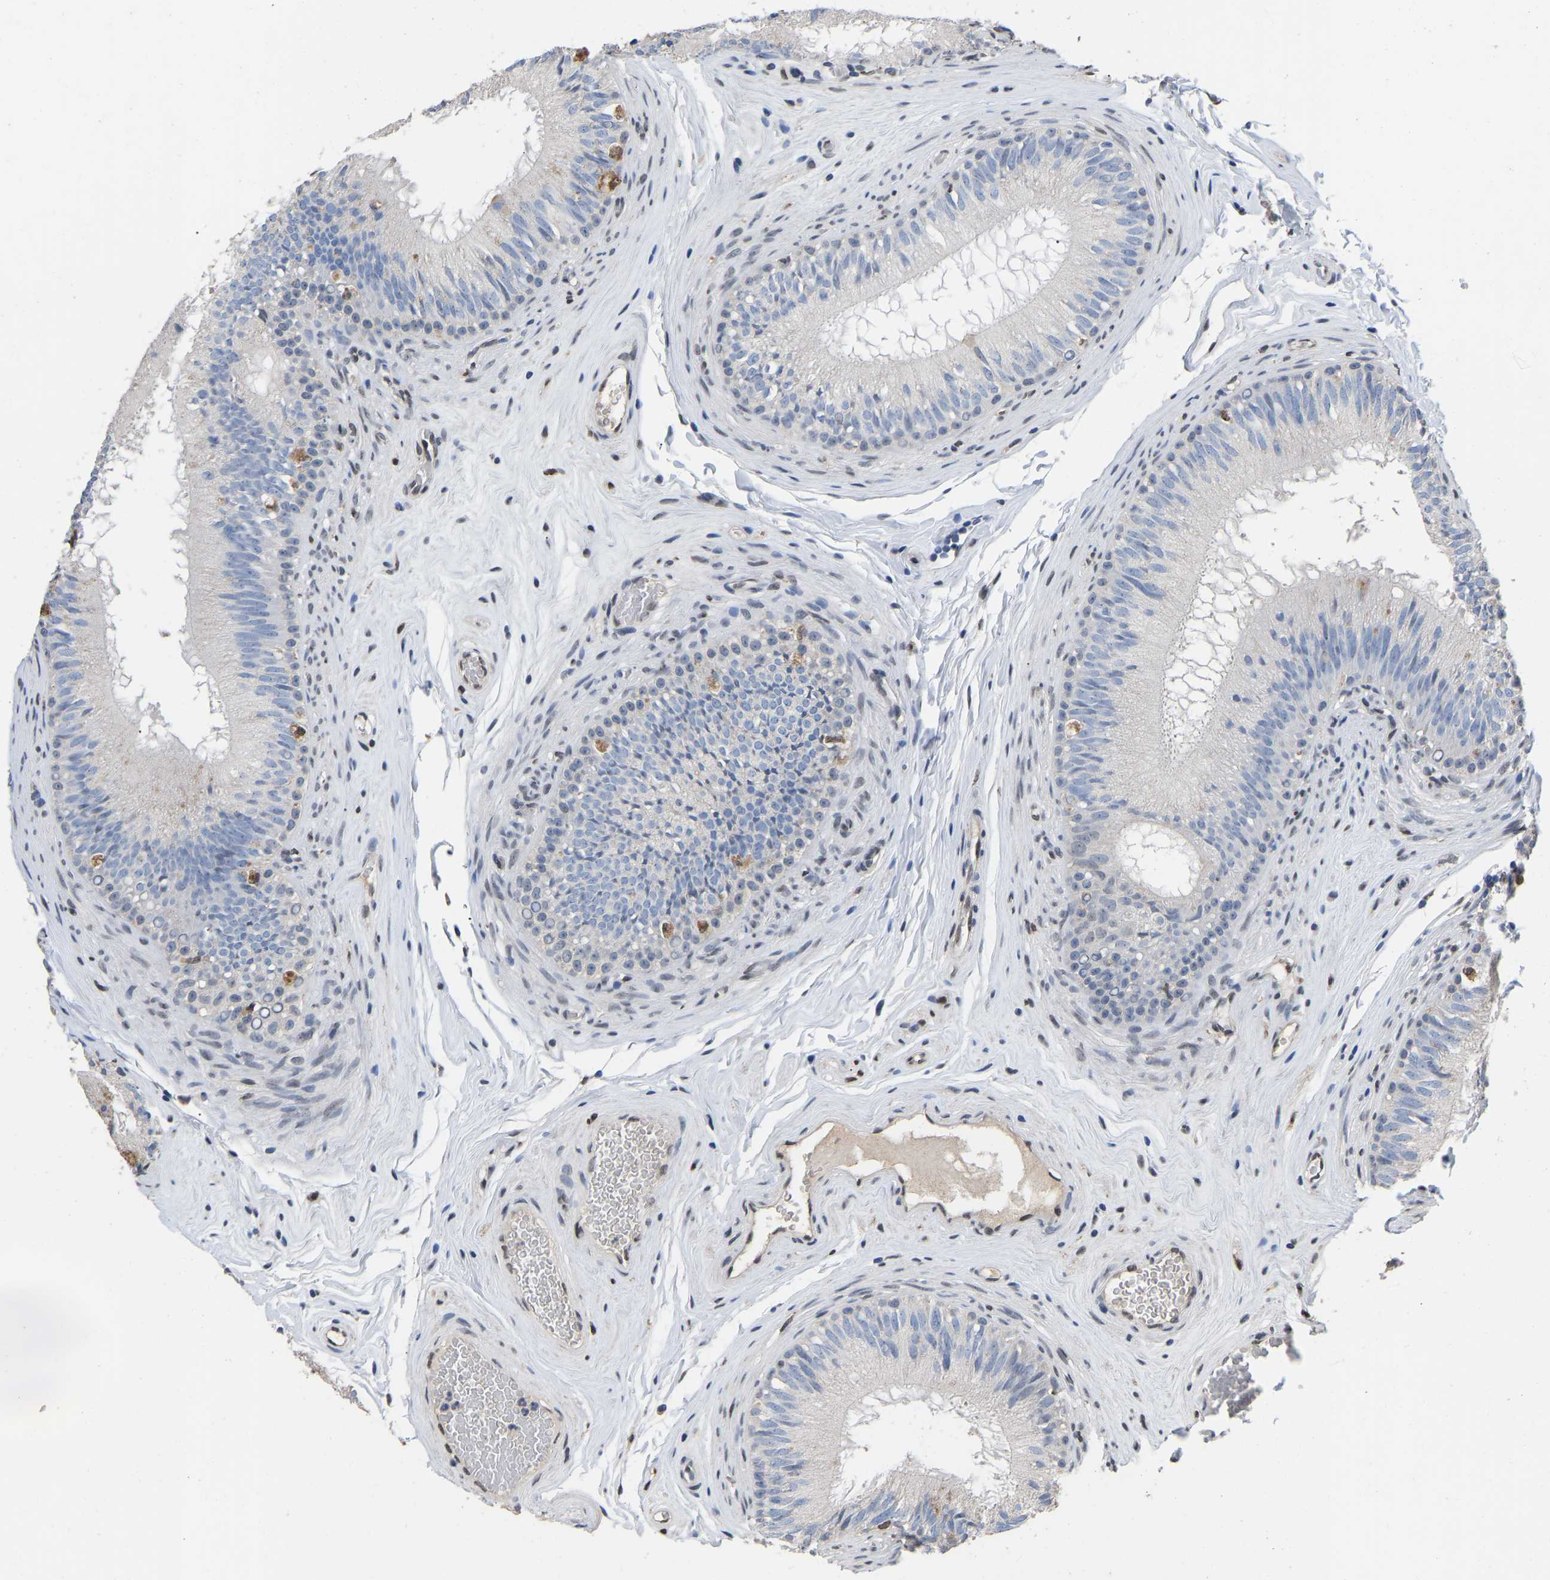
{"staining": {"intensity": "moderate", "quantity": "<25%", "location": "cytoplasmic/membranous"}, "tissue": "epididymis", "cell_type": "Glandular cells", "image_type": "normal", "snomed": [{"axis": "morphology", "description": "Normal tissue, NOS"}, {"axis": "topography", "description": "Testis"}, {"axis": "topography", "description": "Epididymis"}], "caption": "Glandular cells display low levels of moderate cytoplasmic/membranous staining in approximately <25% of cells in normal human epididymis. Nuclei are stained in blue.", "gene": "QKI", "patient": {"sex": "male", "age": 36}}